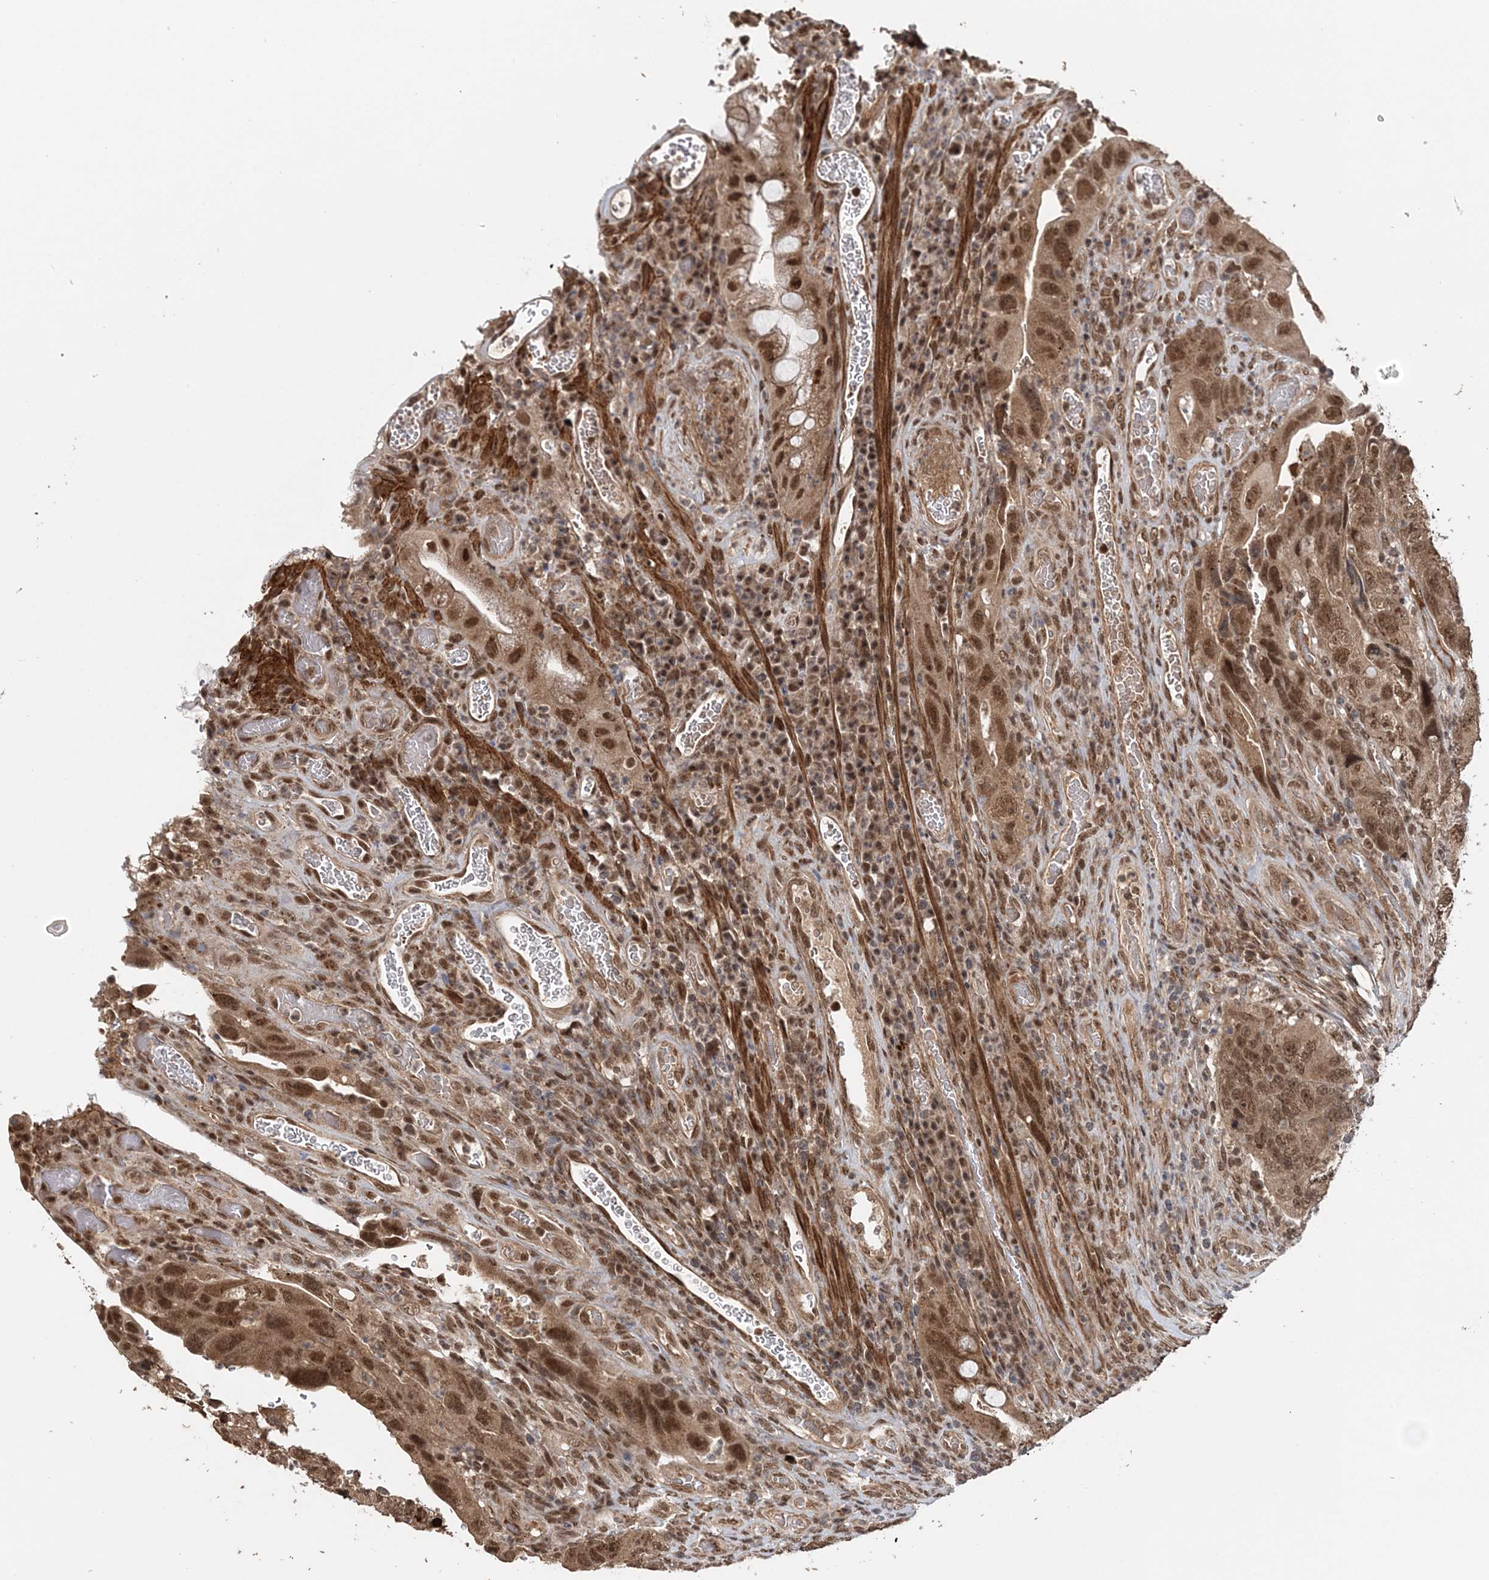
{"staining": {"intensity": "moderate", "quantity": ">75%", "location": "cytoplasmic/membranous,nuclear"}, "tissue": "colorectal cancer", "cell_type": "Tumor cells", "image_type": "cancer", "snomed": [{"axis": "morphology", "description": "Adenocarcinoma, NOS"}, {"axis": "topography", "description": "Rectum"}], "caption": "Colorectal adenocarcinoma stained for a protein demonstrates moderate cytoplasmic/membranous and nuclear positivity in tumor cells.", "gene": "TSHZ2", "patient": {"sex": "male", "age": 63}}